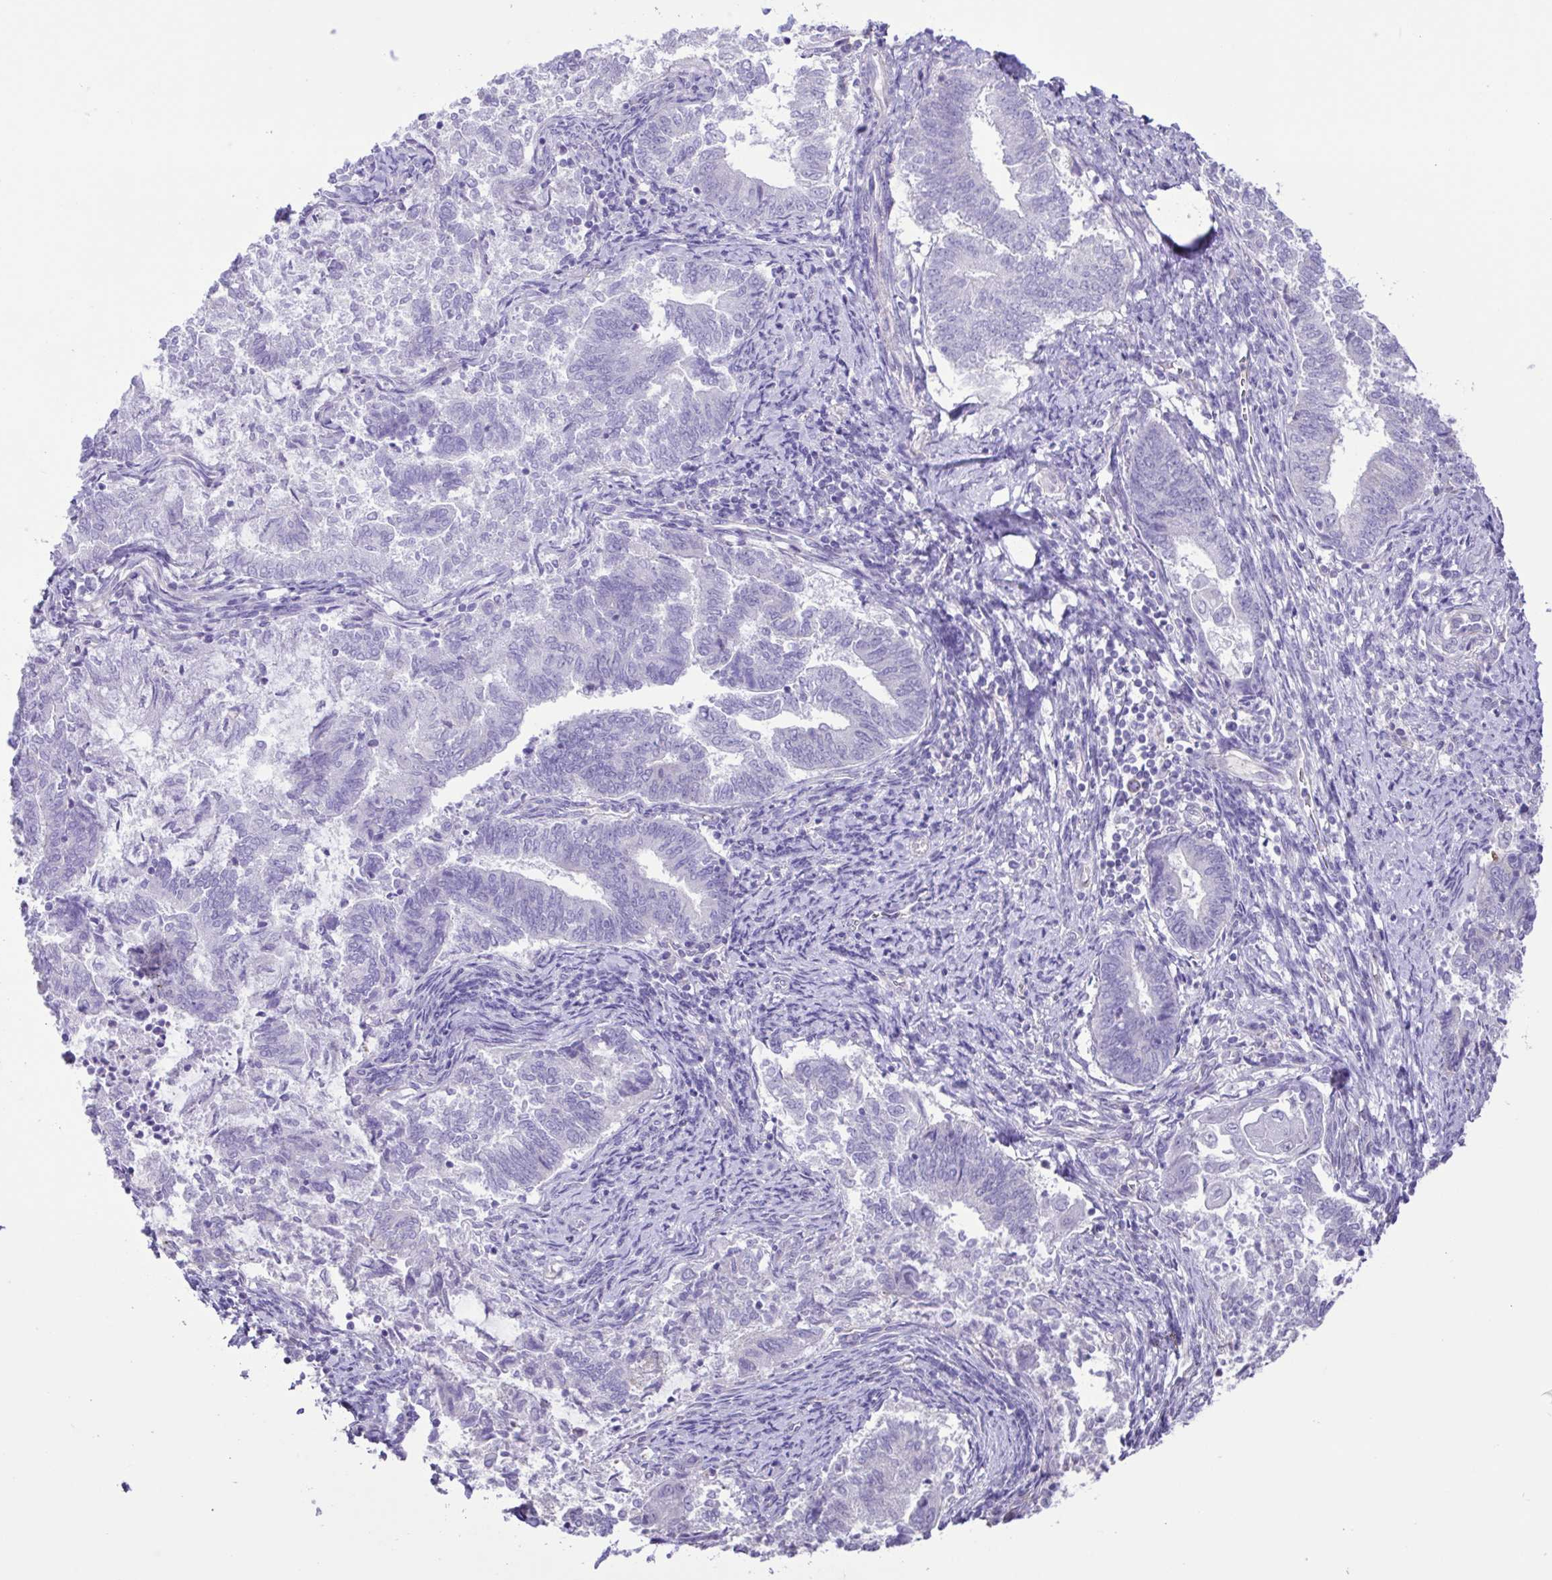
{"staining": {"intensity": "negative", "quantity": "none", "location": "none"}, "tissue": "endometrial cancer", "cell_type": "Tumor cells", "image_type": "cancer", "snomed": [{"axis": "morphology", "description": "Adenocarcinoma, NOS"}, {"axis": "topography", "description": "Endometrium"}], "caption": "IHC photomicrograph of neoplastic tissue: human adenocarcinoma (endometrial) stained with DAB reveals no significant protein staining in tumor cells.", "gene": "CYP17A1", "patient": {"sex": "female", "age": 65}}